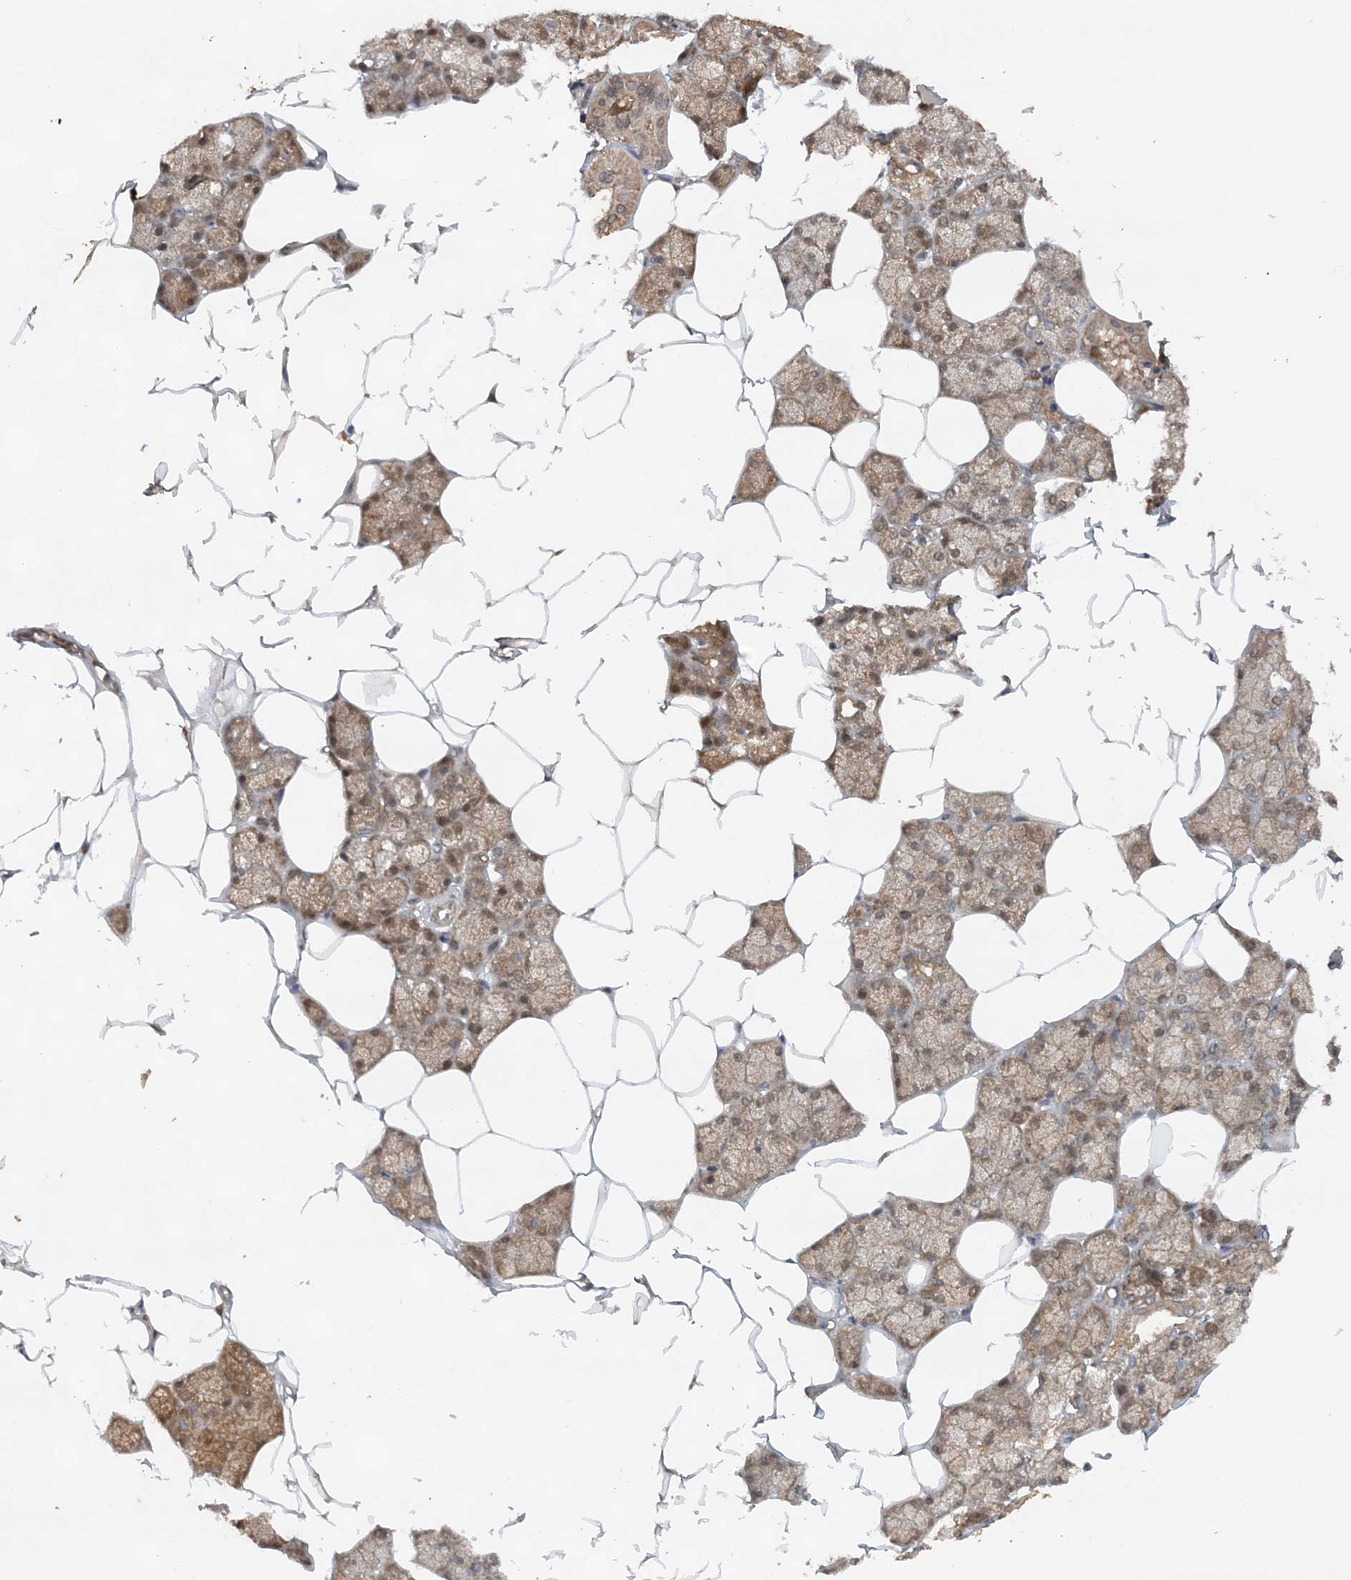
{"staining": {"intensity": "moderate", "quantity": ">75%", "location": "cytoplasmic/membranous,nuclear"}, "tissue": "salivary gland", "cell_type": "Glandular cells", "image_type": "normal", "snomed": [{"axis": "morphology", "description": "Normal tissue, NOS"}, {"axis": "topography", "description": "Salivary gland"}], "caption": "Benign salivary gland displays moderate cytoplasmic/membranous,nuclear positivity in approximately >75% of glandular cells, visualized by immunohistochemistry.", "gene": "LACC1", "patient": {"sex": "male", "age": 62}}